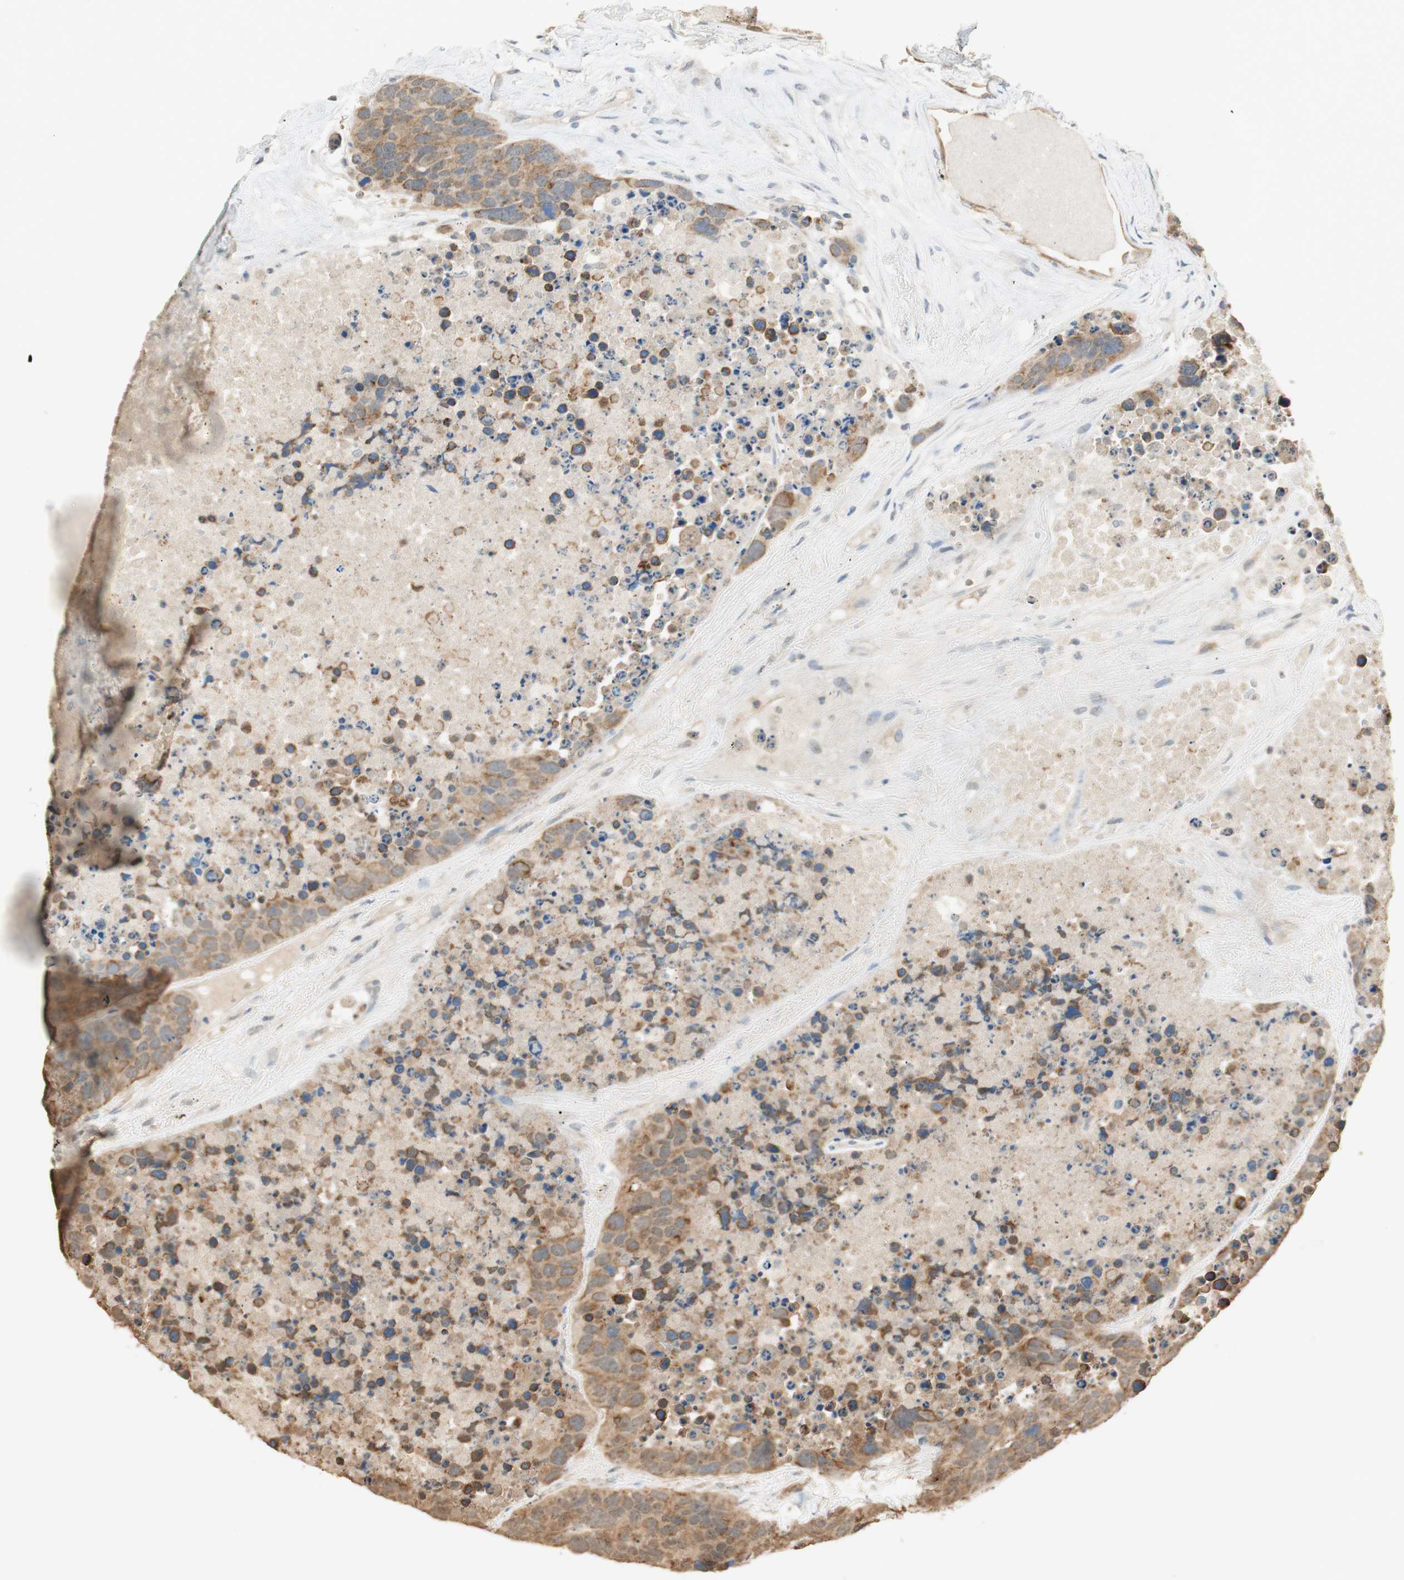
{"staining": {"intensity": "moderate", "quantity": ">75%", "location": "cytoplasmic/membranous"}, "tissue": "carcinoid", "cell_type": "Tumor cells", "image_type": "cancer", "snomed": [{"axis": "morphology", "description": "Carcinoid, malignant, NOS"}, {"axis": "topography", "description": "Lung"}], "caption": "Malignant carcinoid stained for a protein reveals moderate cytoplasmic/membranous positivity in tumor cells.", "gene": "SPINT2", "patient": {"sex": "male", "age": 60}}